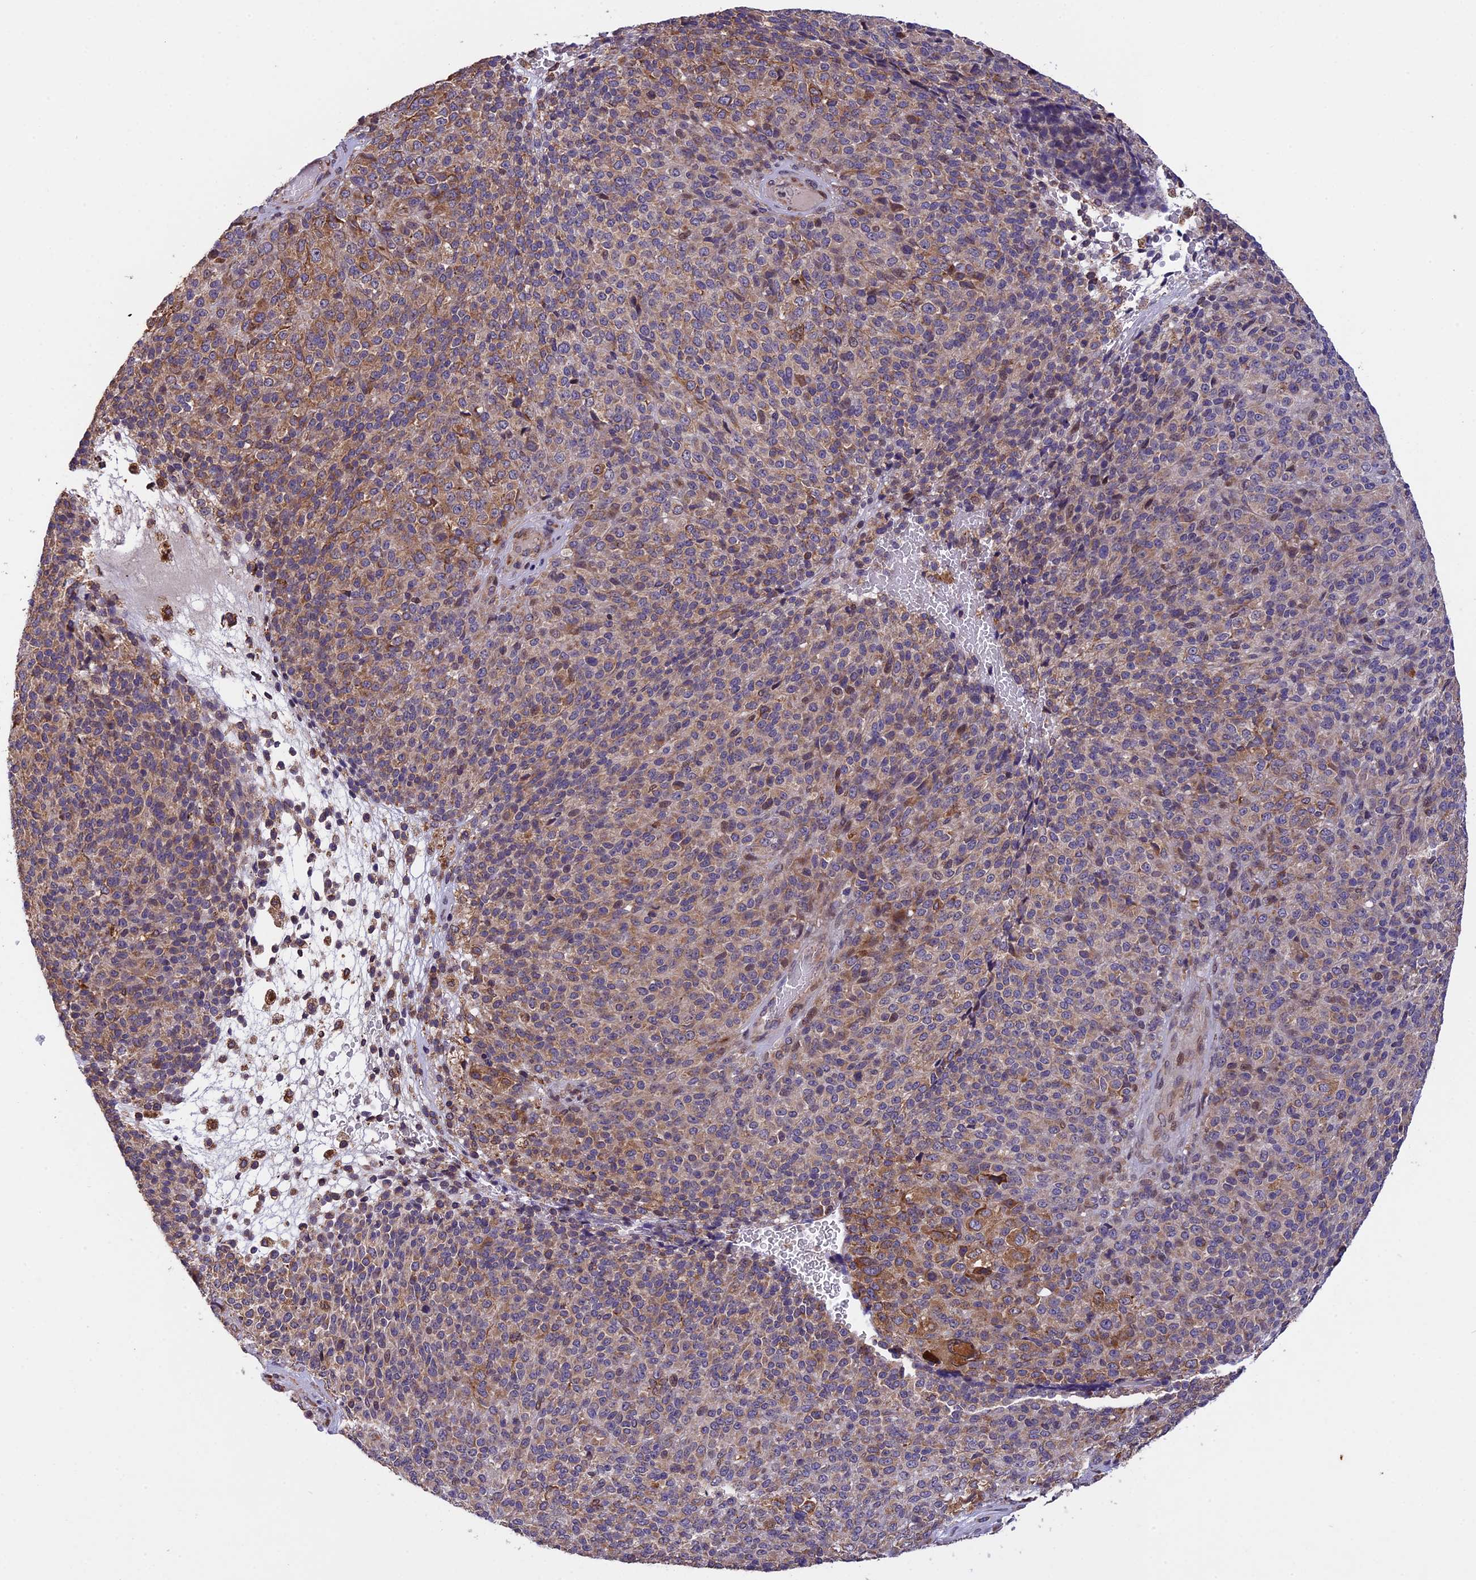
{"staining": {"intensity": "moderate", "quantity": "25%-75%", "location": "cytoplasmic/membranous"}, "tissue": "melanoma", "cell_type": "Tumor cells", "image_type": "cancer", "snomed": [{"axis": "morphology", "description": "Malignant melanoma, Metastatic site"}, {"axis": "topography", "description": "Brain"}], "caption": "Tumor cells show medium levels of moderate cytoplasmic/membranous positivity in approximately 25%-75% of cells in malignant melanoma (metastatic site).", "gene": "DMRTA2", "patient": {"sex": "female", "age": 56}}